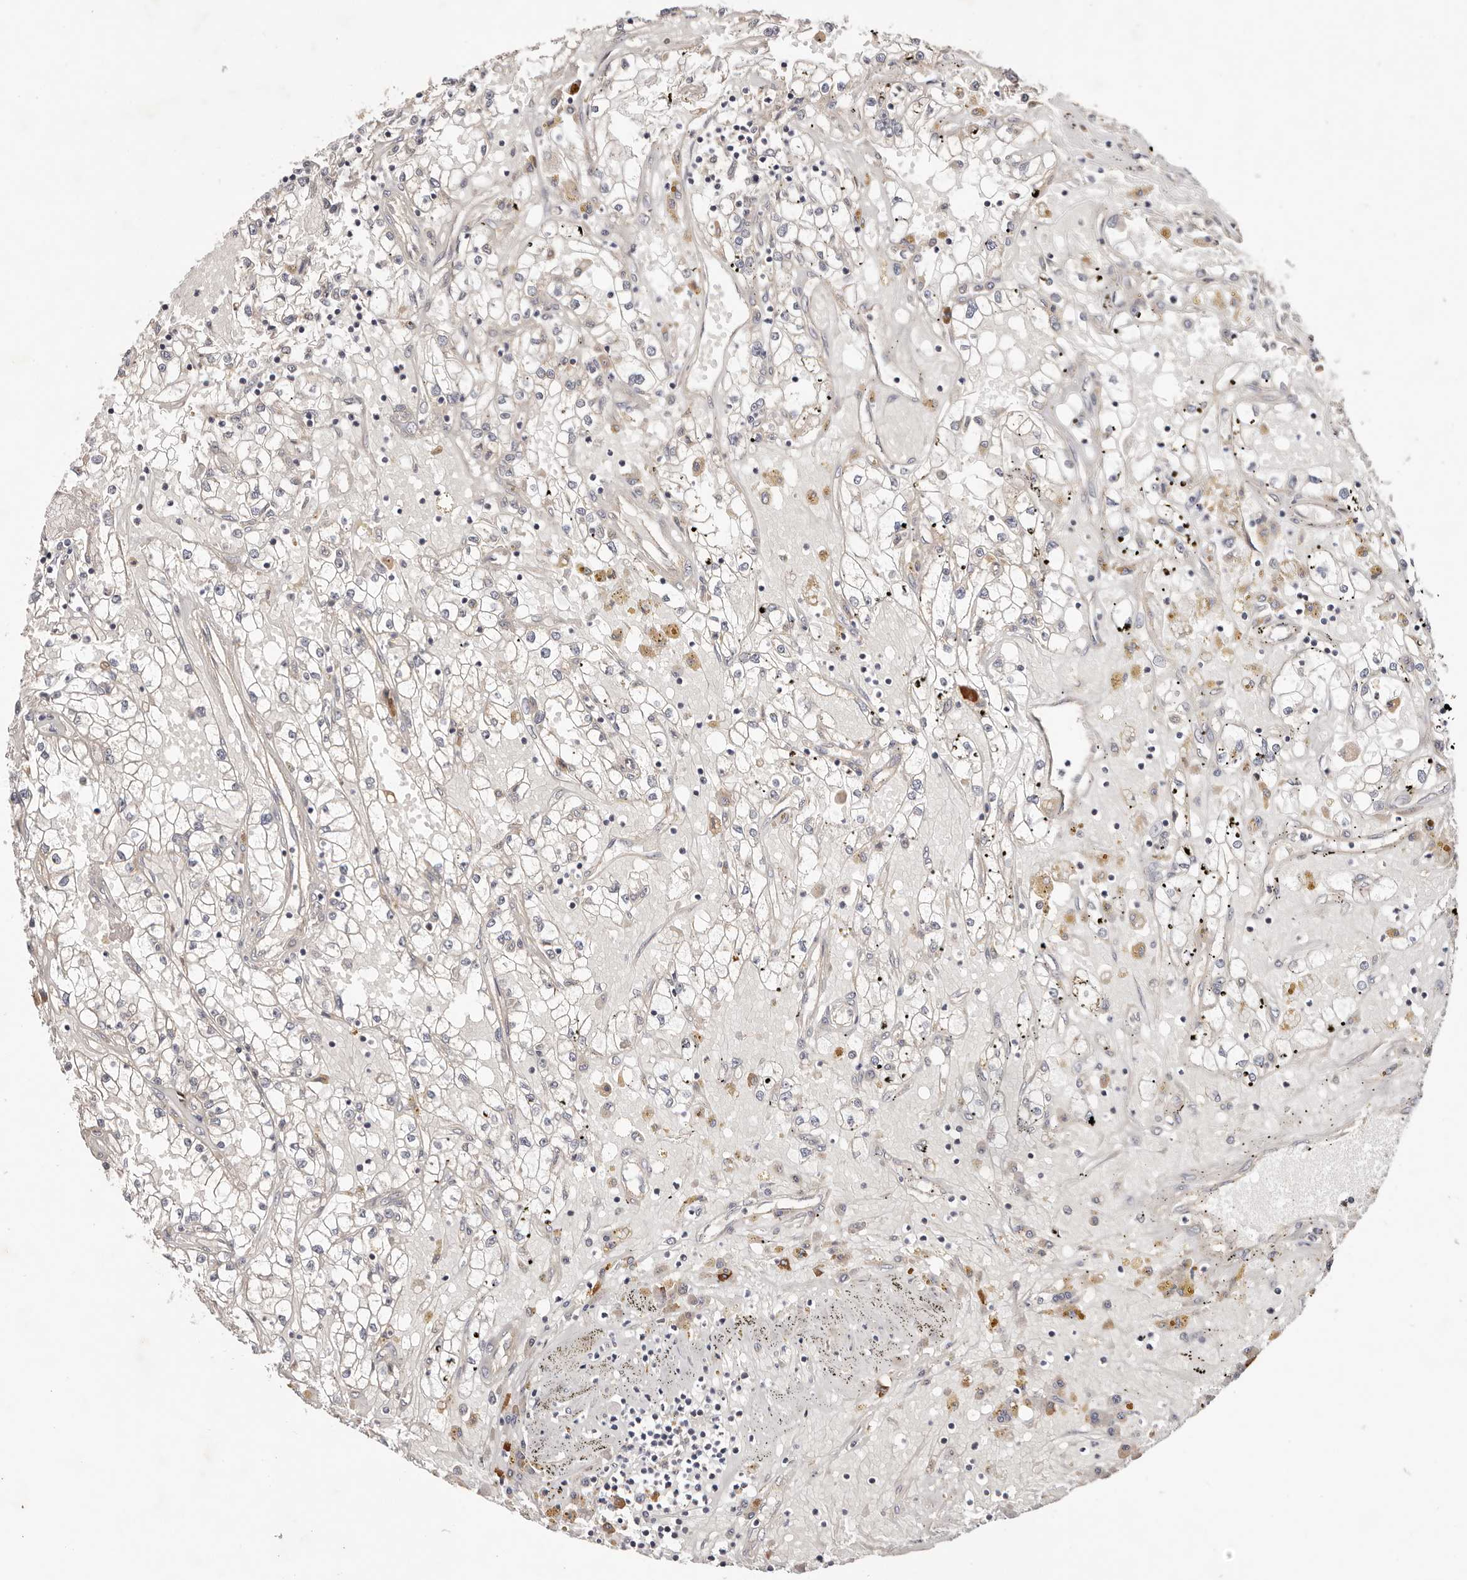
{"staining": {"intensity": "negative", "quantity": "none", "location": "none"}, "tissue": "renal cancer", "cell_type": "Tumor cells", "image_type": "cancer", "snomed": [{"axis": "morphology", "description": "Adenocarcinoma, NOS"}, {"axis": "topography", "description": "Kidney"}], "caption": "Tumor cells show no significant expression in renal cancer. (DAB (3,3'-diaminobenzidine) IHC with hematoxylin counter stain).", "gene": "MACF1", "patient": {"sex": "male", "age": 56}}